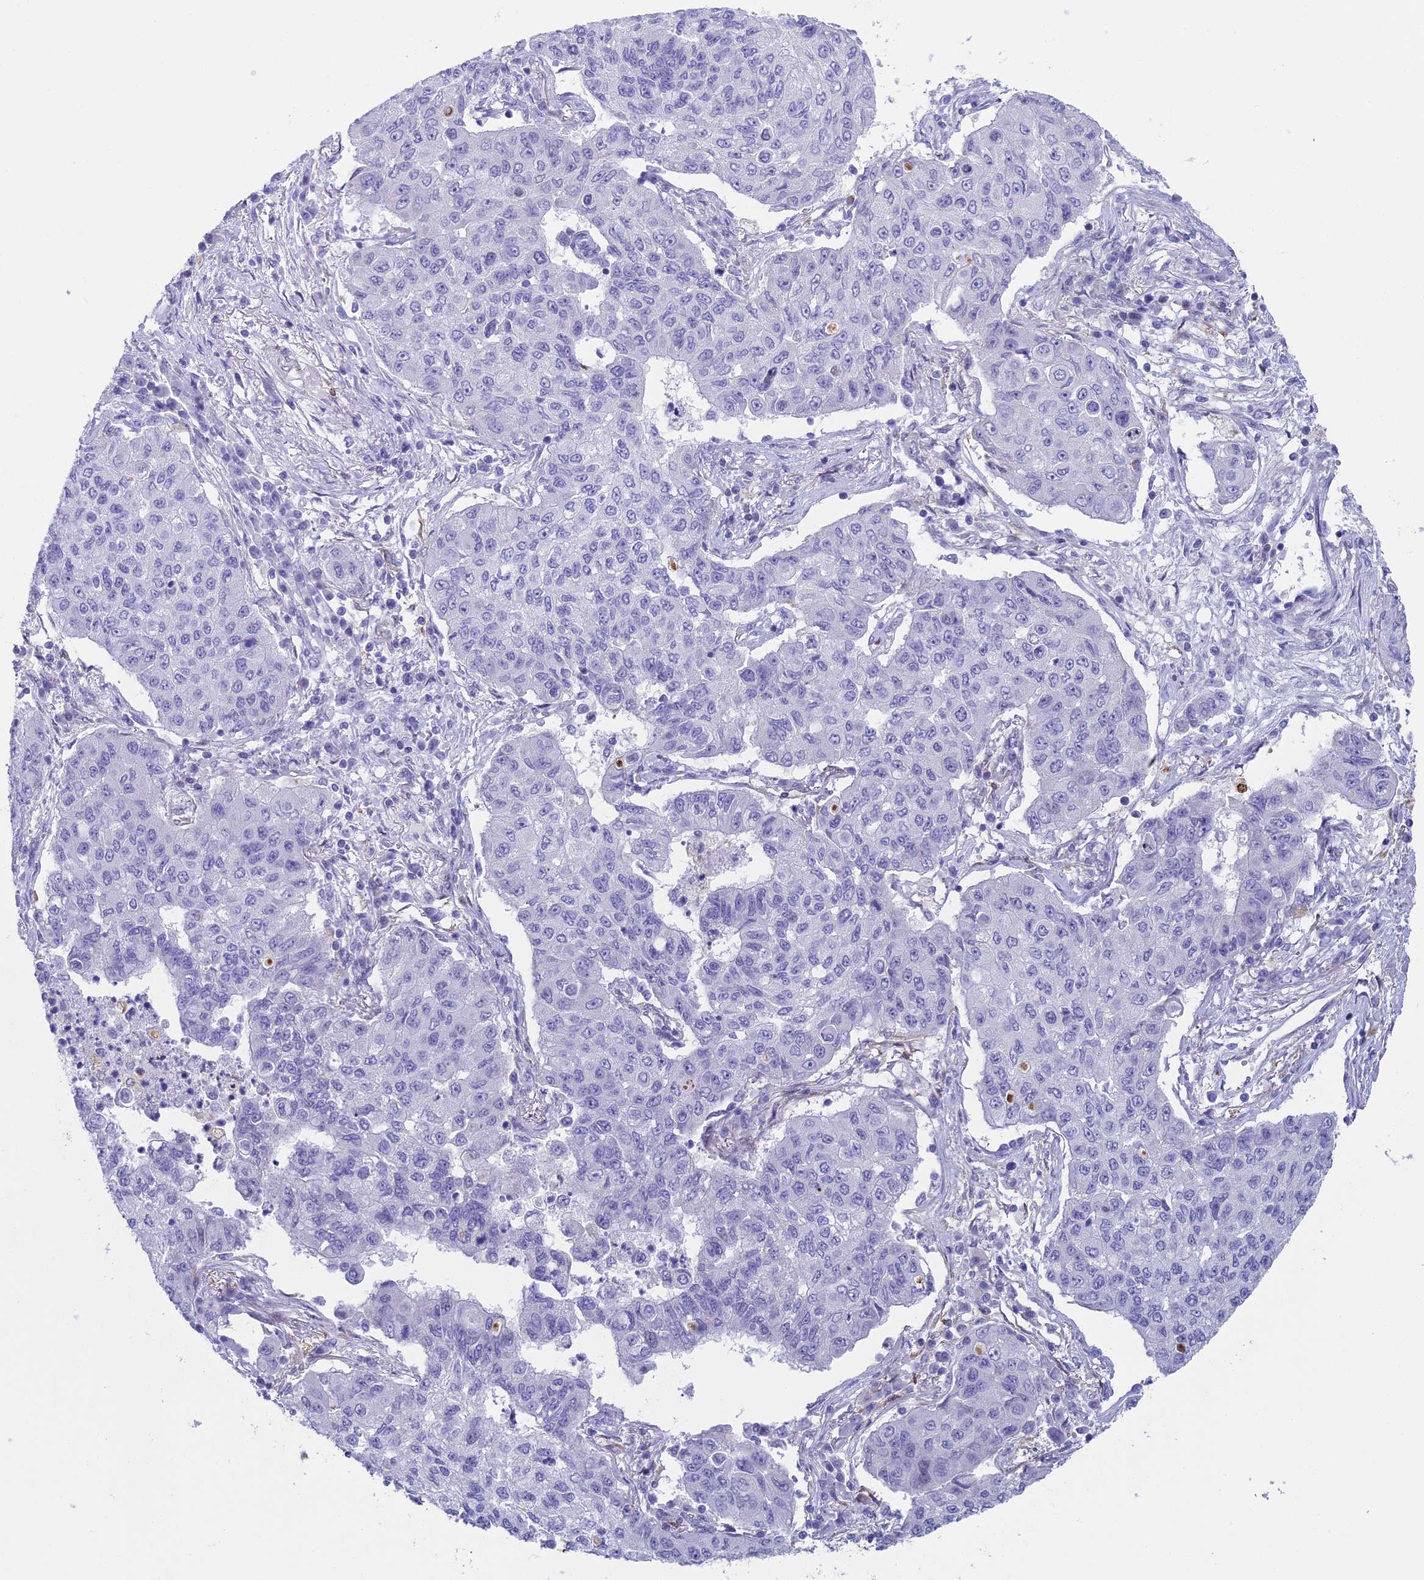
{"staining": {"intensity": "negative", "quantity": "none", "location": "none"}, "tissue": "lung cancer", "cell_type": "Tumor cells", "image_type": "cancer", "snomed": [{"axis": "morphology", "description": "Squamous cell carcinoma, NOS"}, {"axis": "topography", "description": "Lung"}], "caption": "Lung cancer (squamous cell carcinoma) was stained to show a protein in brown. There is no significant staining in tumor cells.", "gene": "CC2D2A", "patient": {"sex": "male", "age": 74}}